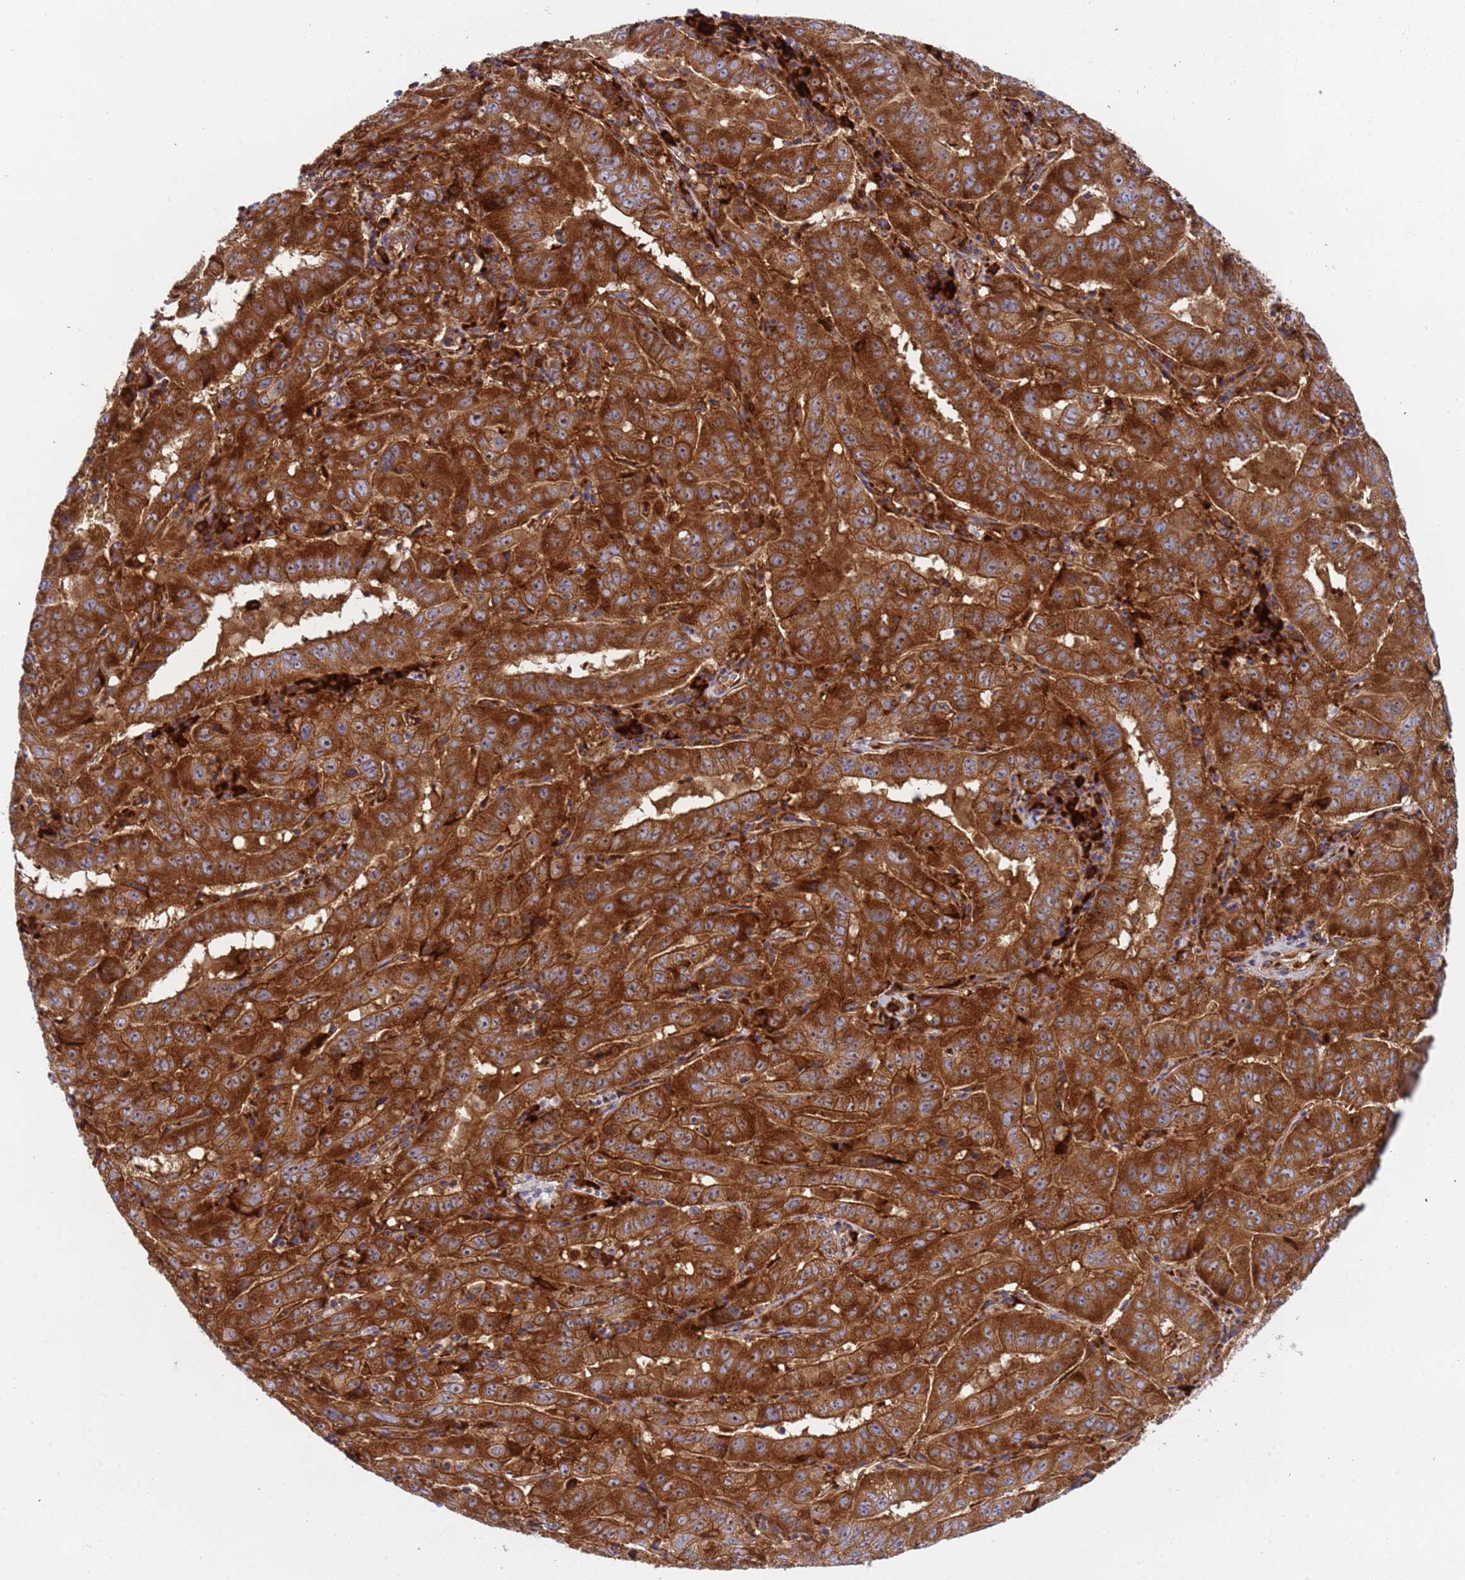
{"staining": {"intensity": "strong", "quantity": ">75%", "location": "cytoplasmic/membranous,nuclear"}, "tissue": "pancreatic cancer", "cell_type": "Tumor cells", "image_type": "cancer", "snomed": [{"axis": "morphology", "description": "Adenocarcinoma, NOS"}, {"axis": "topography", "description": "Pancreas"}], "caption": "A high amount of strong cytoplasmic/membranous and nuclear positivity is appreciated in about >75% of tumor cells in adenocarcinoma (pancreatic) tissue.", "gene": "RPL36", "patient": {"sex": "male", "age": 63}}